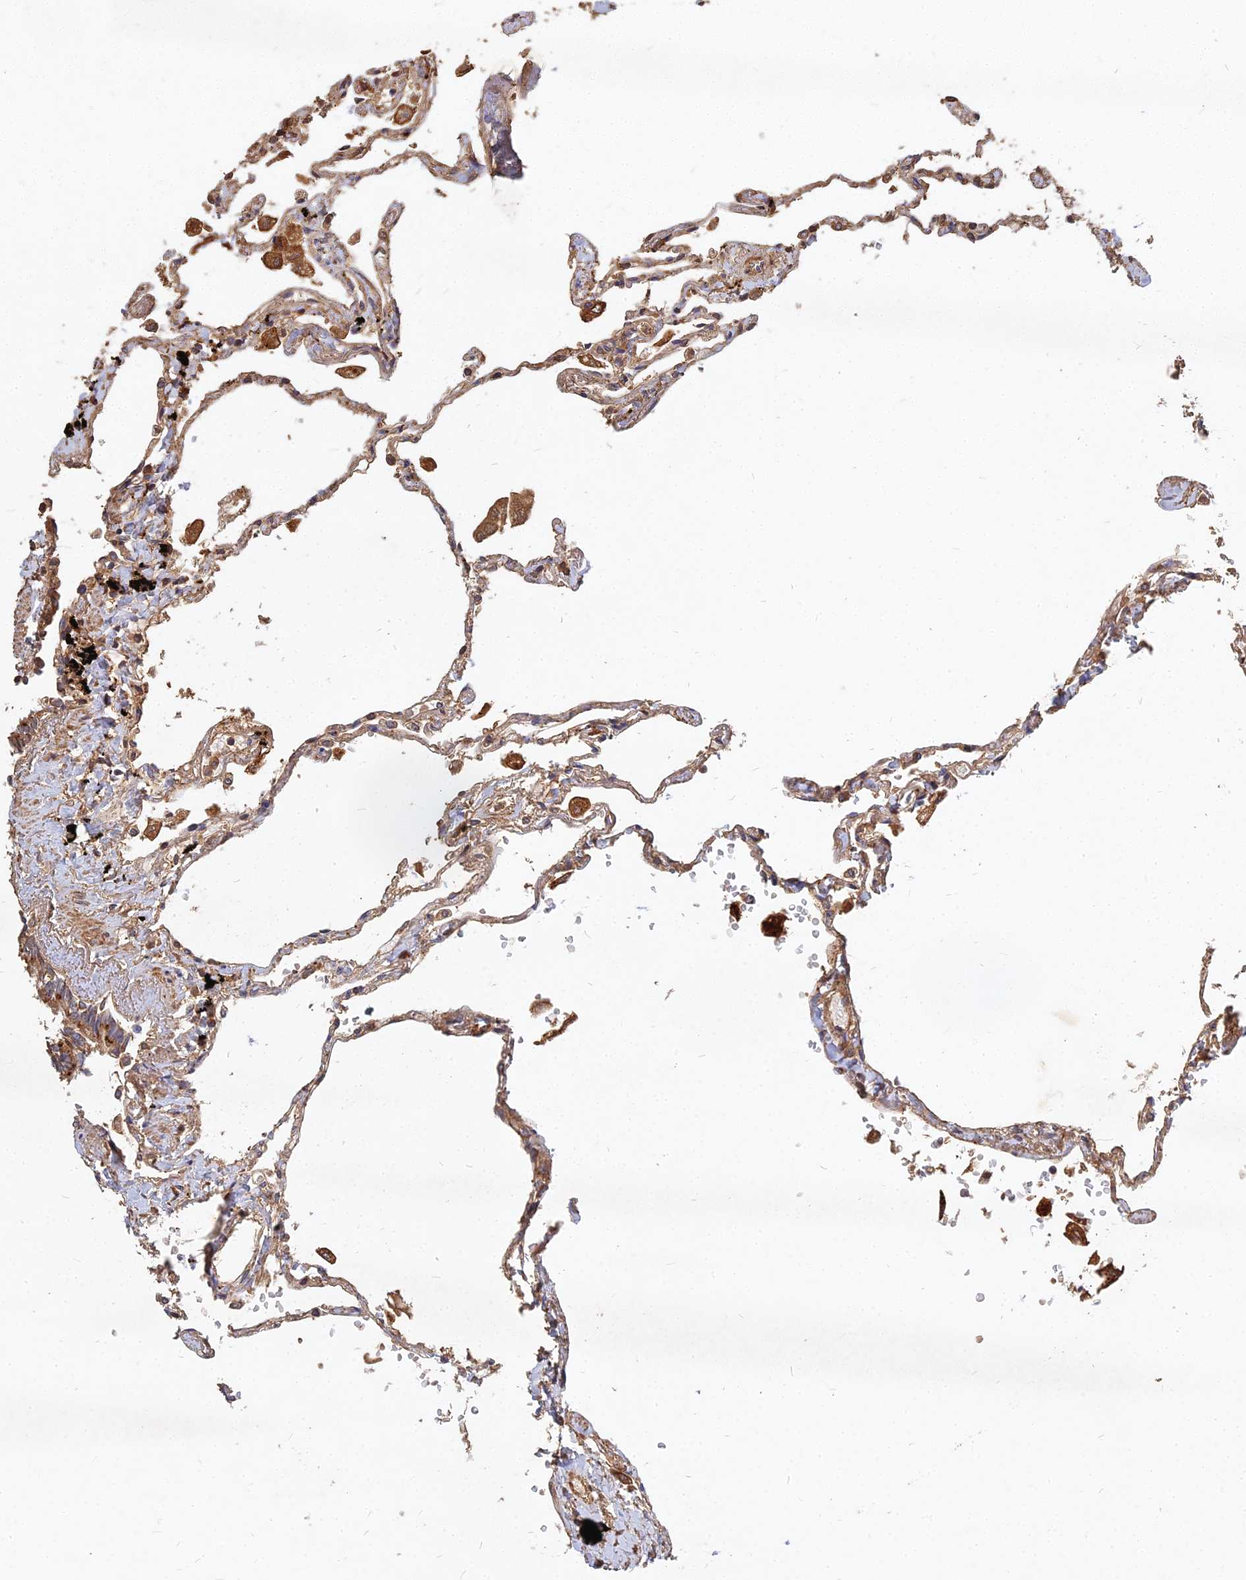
{"staining": {"intensity": "moderate", "quantity": ">75%", "location": "cytoplasmic/membranous"}, "tissue": "lung", "cell_type": "Alveolar cells", "image_type": "normal", "snomed": [{"axis": "morphology", "description": "Normal tissue, NOS"}, {"axis": "topography", "description": "Lung"}], "caption": "High-magnification brightfield microscopy of benign lung stained with DAB (brown) and counterstained with hematoxylin (blue). alveolar cells exhibit moderate cytoplasmic/membranous positivity is identified in approximately>75% of cells.", "gene": "UBE2W", "patient": {"sex": "female", "age": 67}}